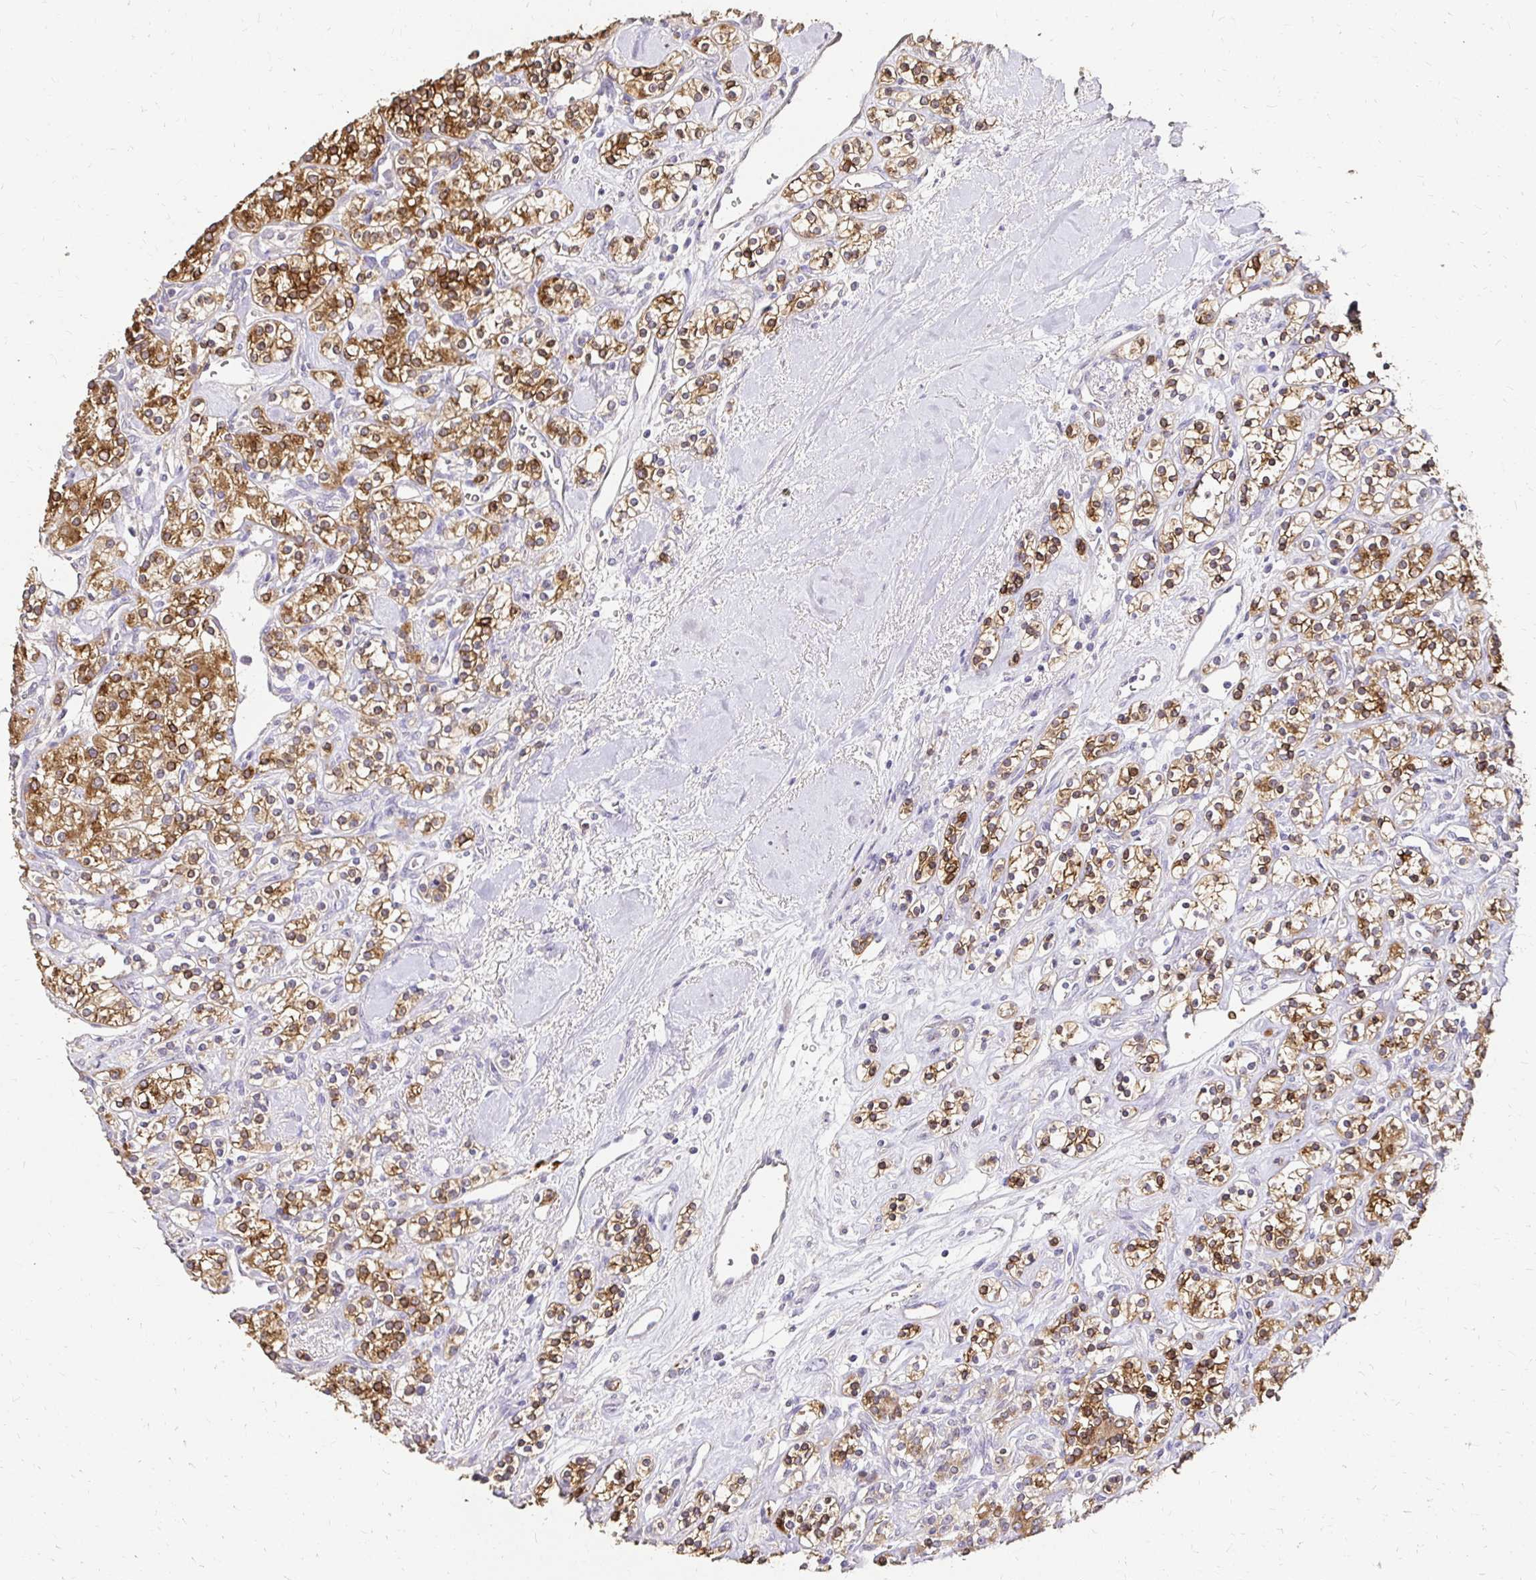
{"staining": {"intensity": "strong", "quantity": ">75%", "location": "cytoplasmic/membranous"}, "tissue": "renal cancer", "cell_type": "Tumor cells", "image_type": "cancer", "snomed": [{"axis": "morphology", "description": "Adenocarcinoma, NOS"}, {"axis": "topography", "description": "Kidney"}], "caption": "Renal cancer (adenocarcinoma) tissue shows strong cytoplasmic/membranous staining in approximately >75% of tumor cells, visualized by immunohistochemistry.", "gene": "UGT1A6", "patient": {"sex": "male", "age": 77}}